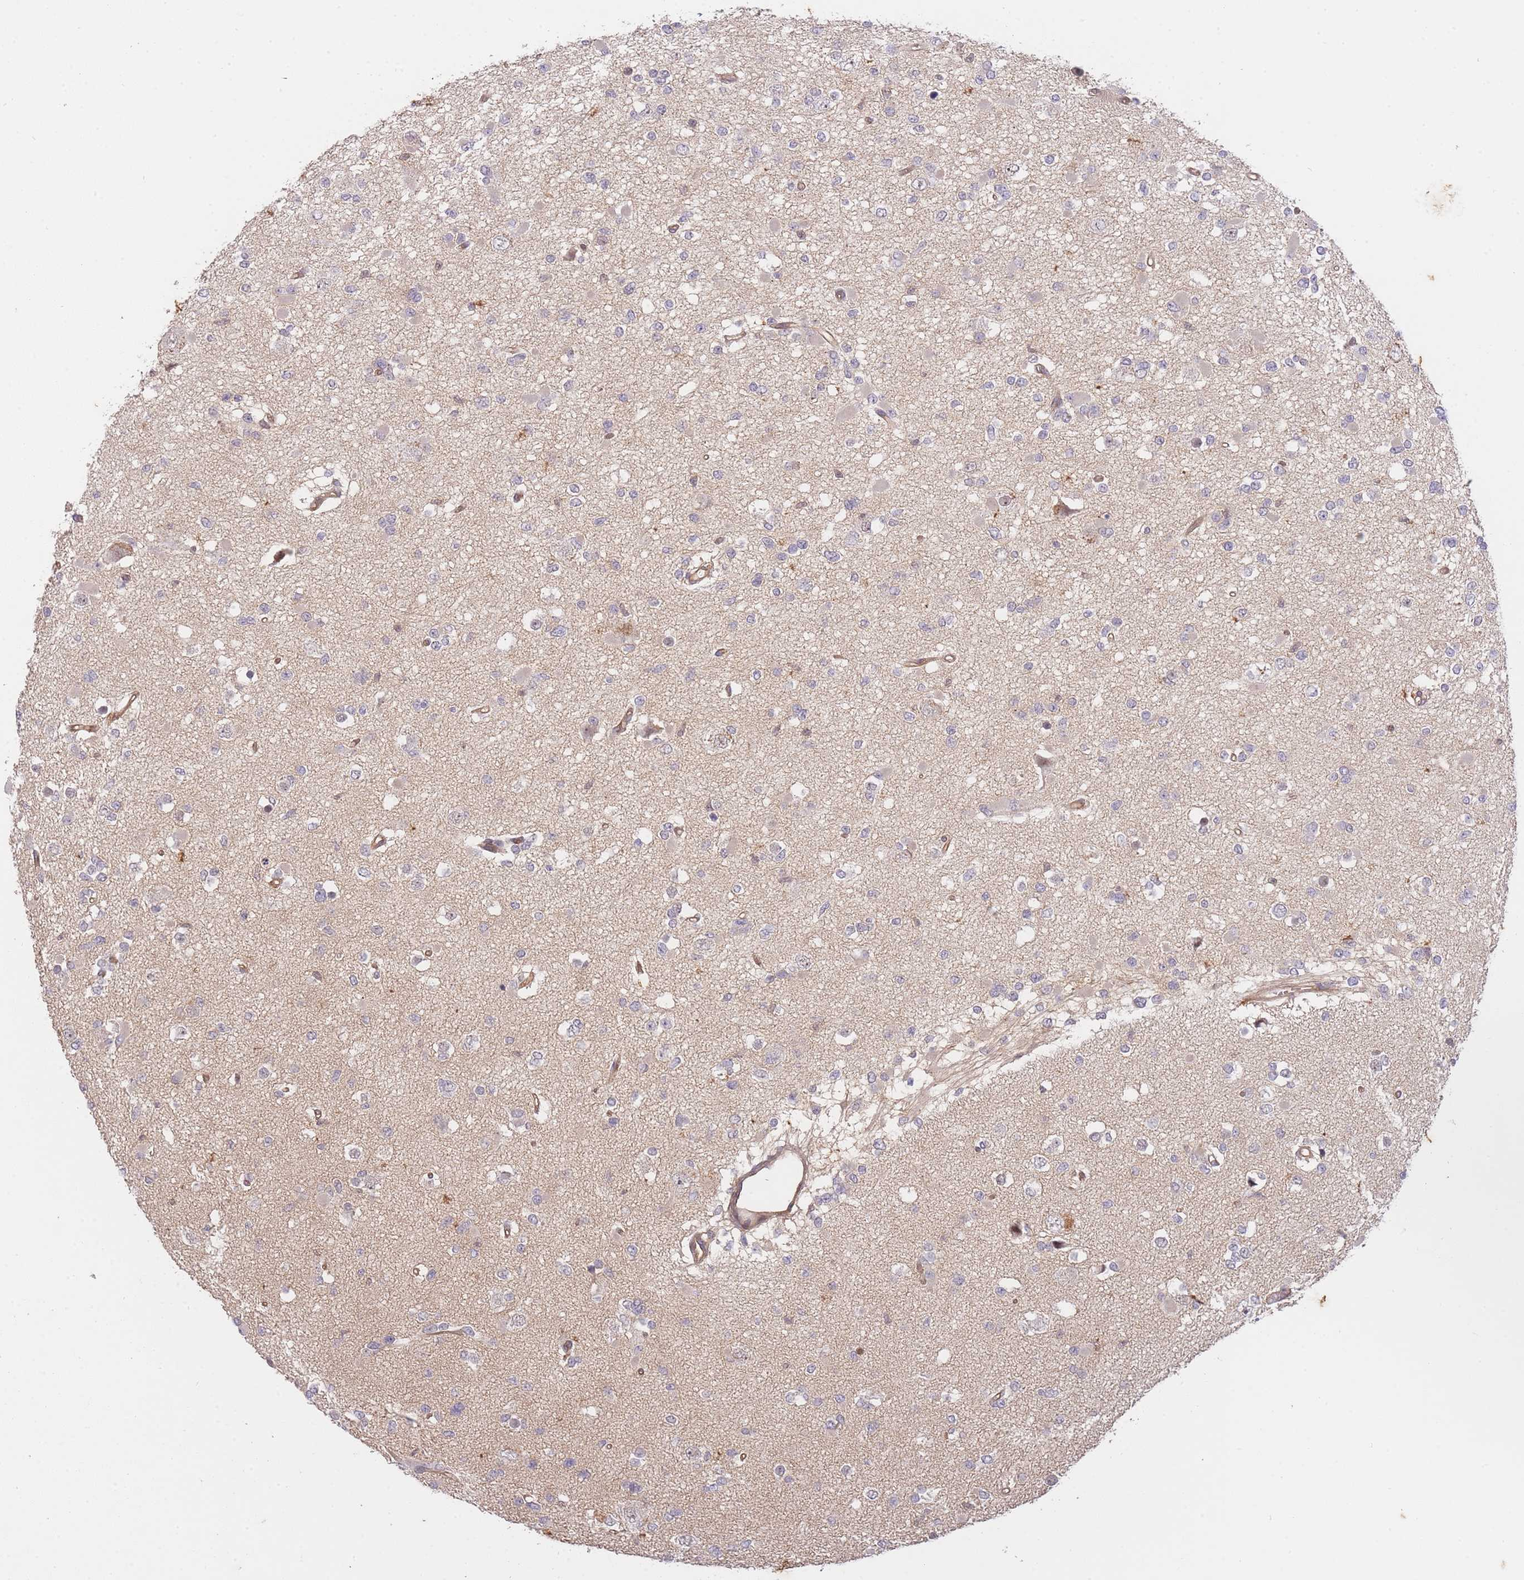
{"staining": {"intensity": "negative", "quantity": "none", "location": "none"}, "tissue": "glioma", "cell_type": "Tumor cells", "image_type": "cancer", "snomed": [{"axis": "morphology", "description": "Glioma, malignant, Low grade"}, {"axis": "topography", "description": "Brain"}], "caption": "High magnification brightfield microscopy of low-grade glioma (malignant) stained with DAB (brown) and counterstained with hematoxylin (blue): tumor cells show no significant staining.", "gene": "ST8SIA4", "patient": {"sex": "female", "age": 22}}